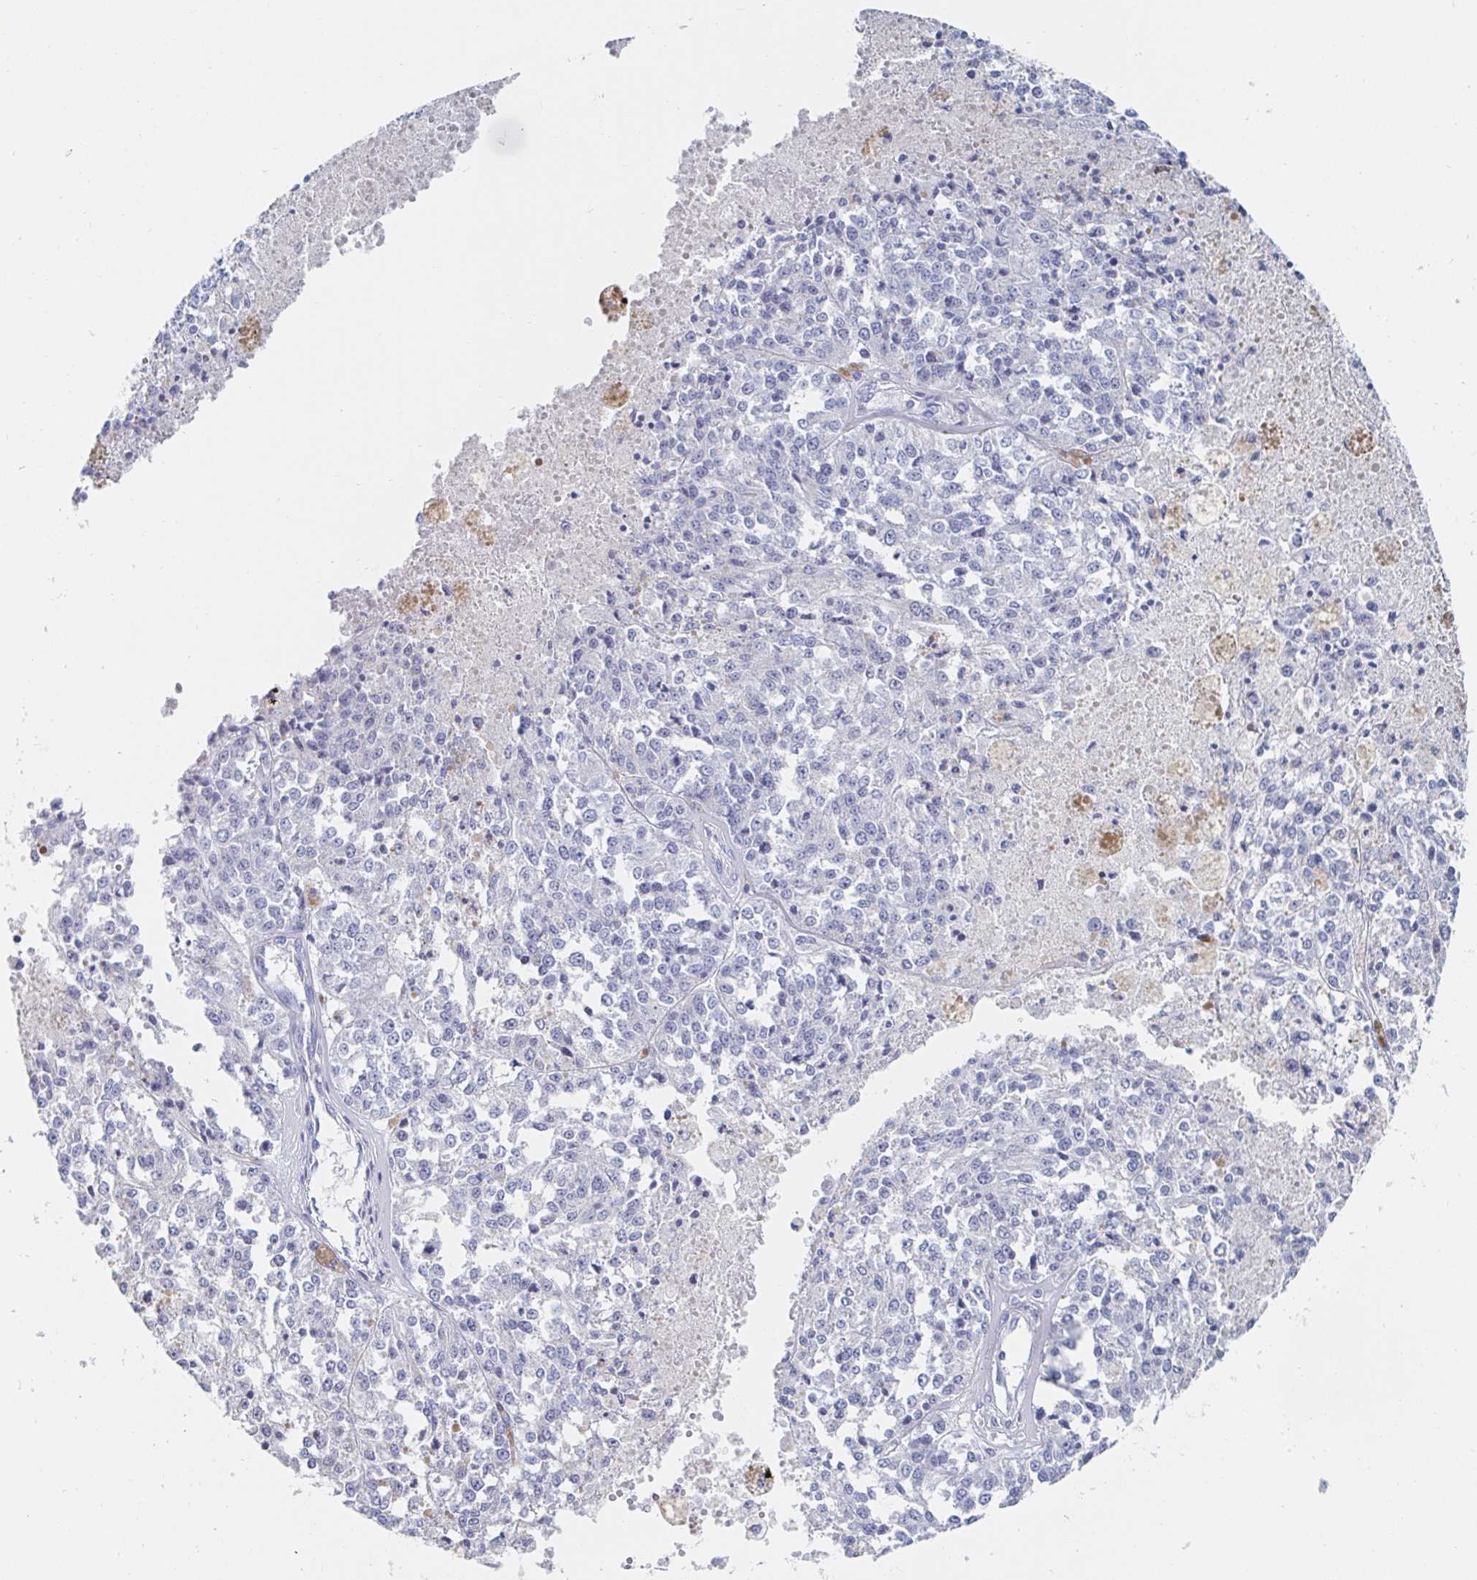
{"staining": {"intensity": "negative", "quantity": "none", "location": "none"}, "tissue": "melanoma", "cell_type": "Tumor cells", "image_type": "cancer", "snomed": [{"axis": "morphology", "description": "Malignant melanoma, Metastatic site"}, {"axis": "topography", "description": "Lymph node"}], "caption": "The photomicrograph demonstrates no staining of tumor cells in melanoma.", "gene": "PACSIN1", "patient": {"sex": "female", "age": 64}}